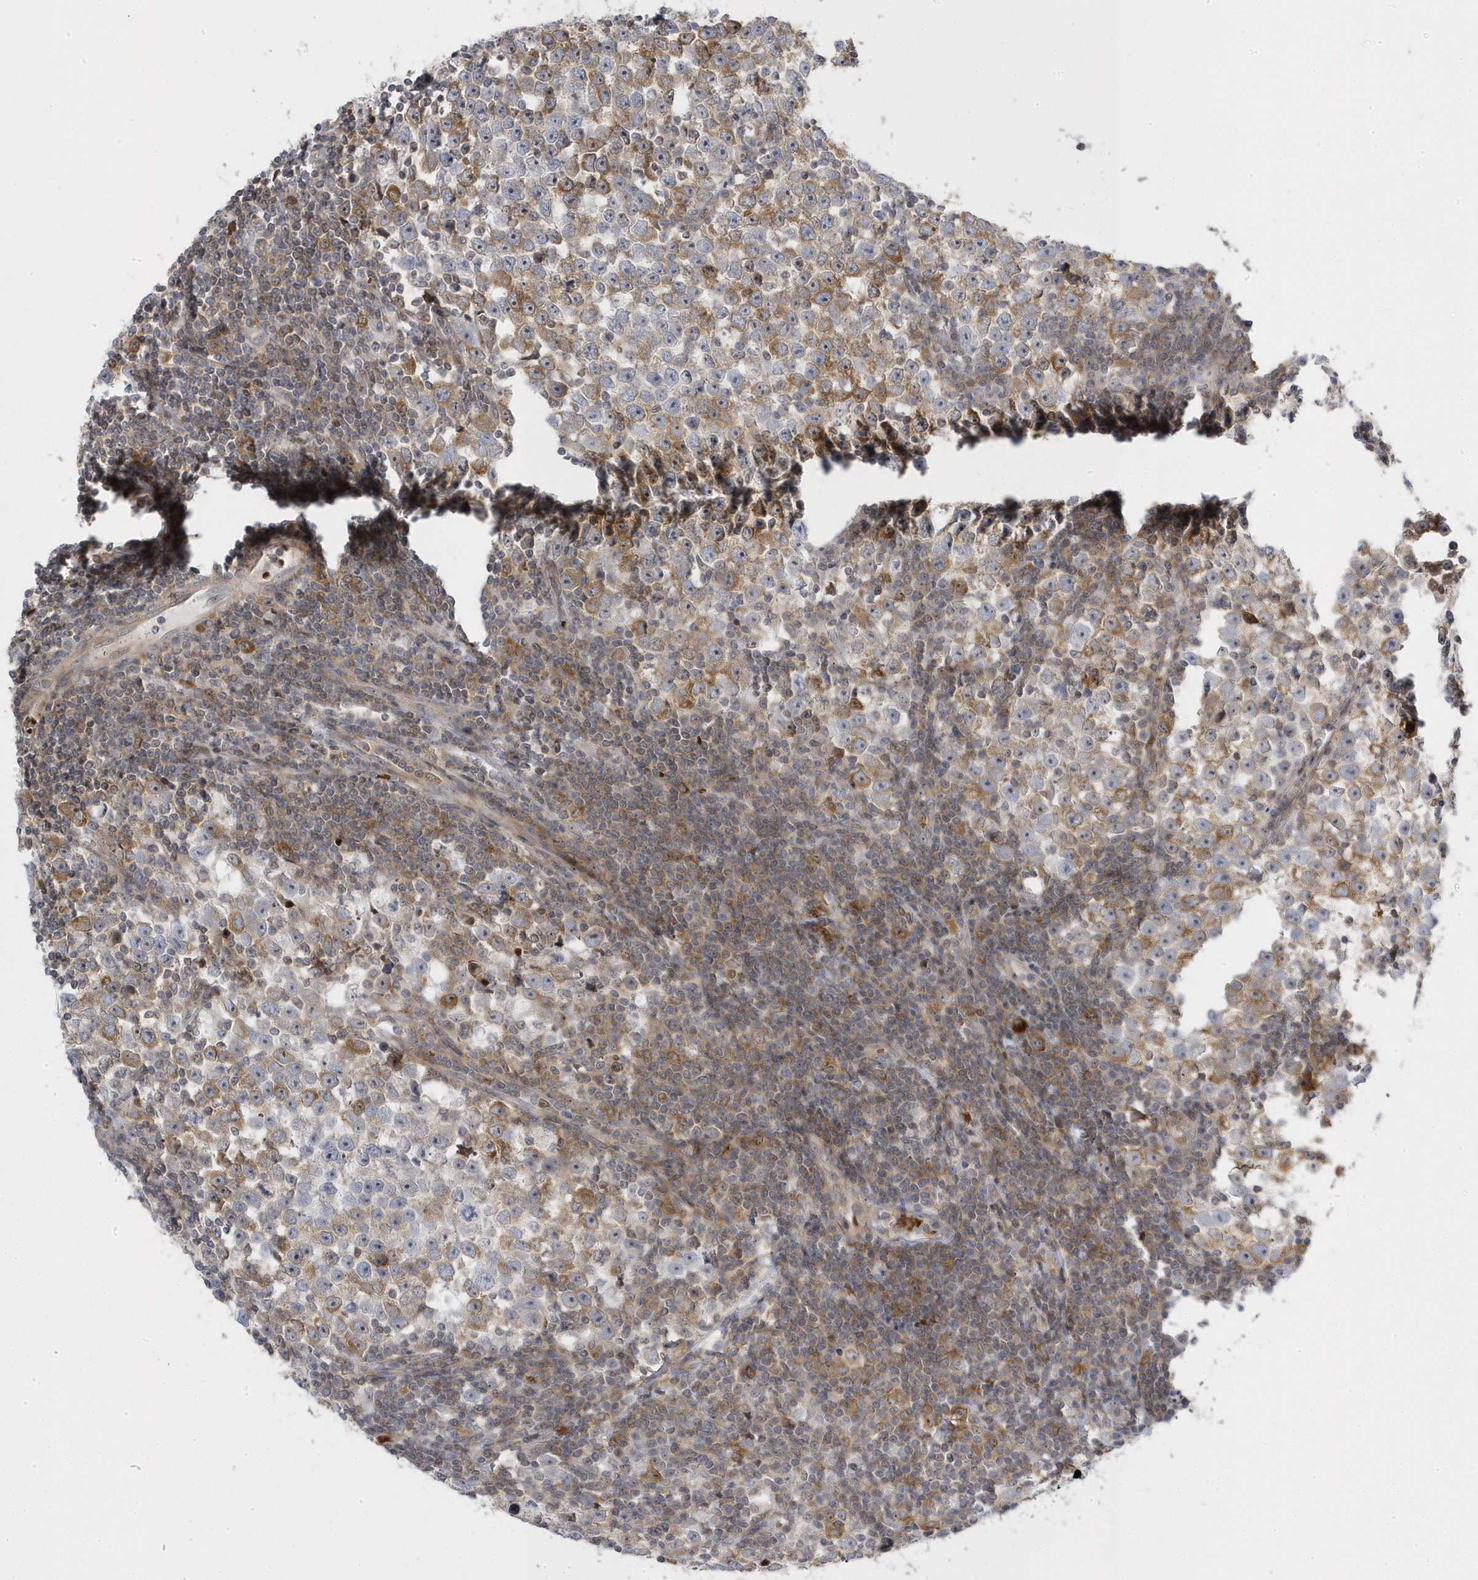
{"staining": {"intensity": "moderate", "quantity": "25%-75%", "location": "cytoplasmic/membranous"}, "tissue": "testis cancer", "cell_type": "Tumor cells", "image_type": "cancer", "snomed": [{"axis": "morphology", "description": "Normal tissue, NOS"}, {"axis": "morphology", "description": "Seminoma, NOS"}, {"axis": "topography", "description": "Testis"}], "caption": "Protein expression analysis of seminoma (testis) demonstrates moderate cytoplasmic/membranous positivity in about 25%-75% of tumor cells.", "gene": "MAP7D3", "patient": {"sex": "male", "age": 43}}